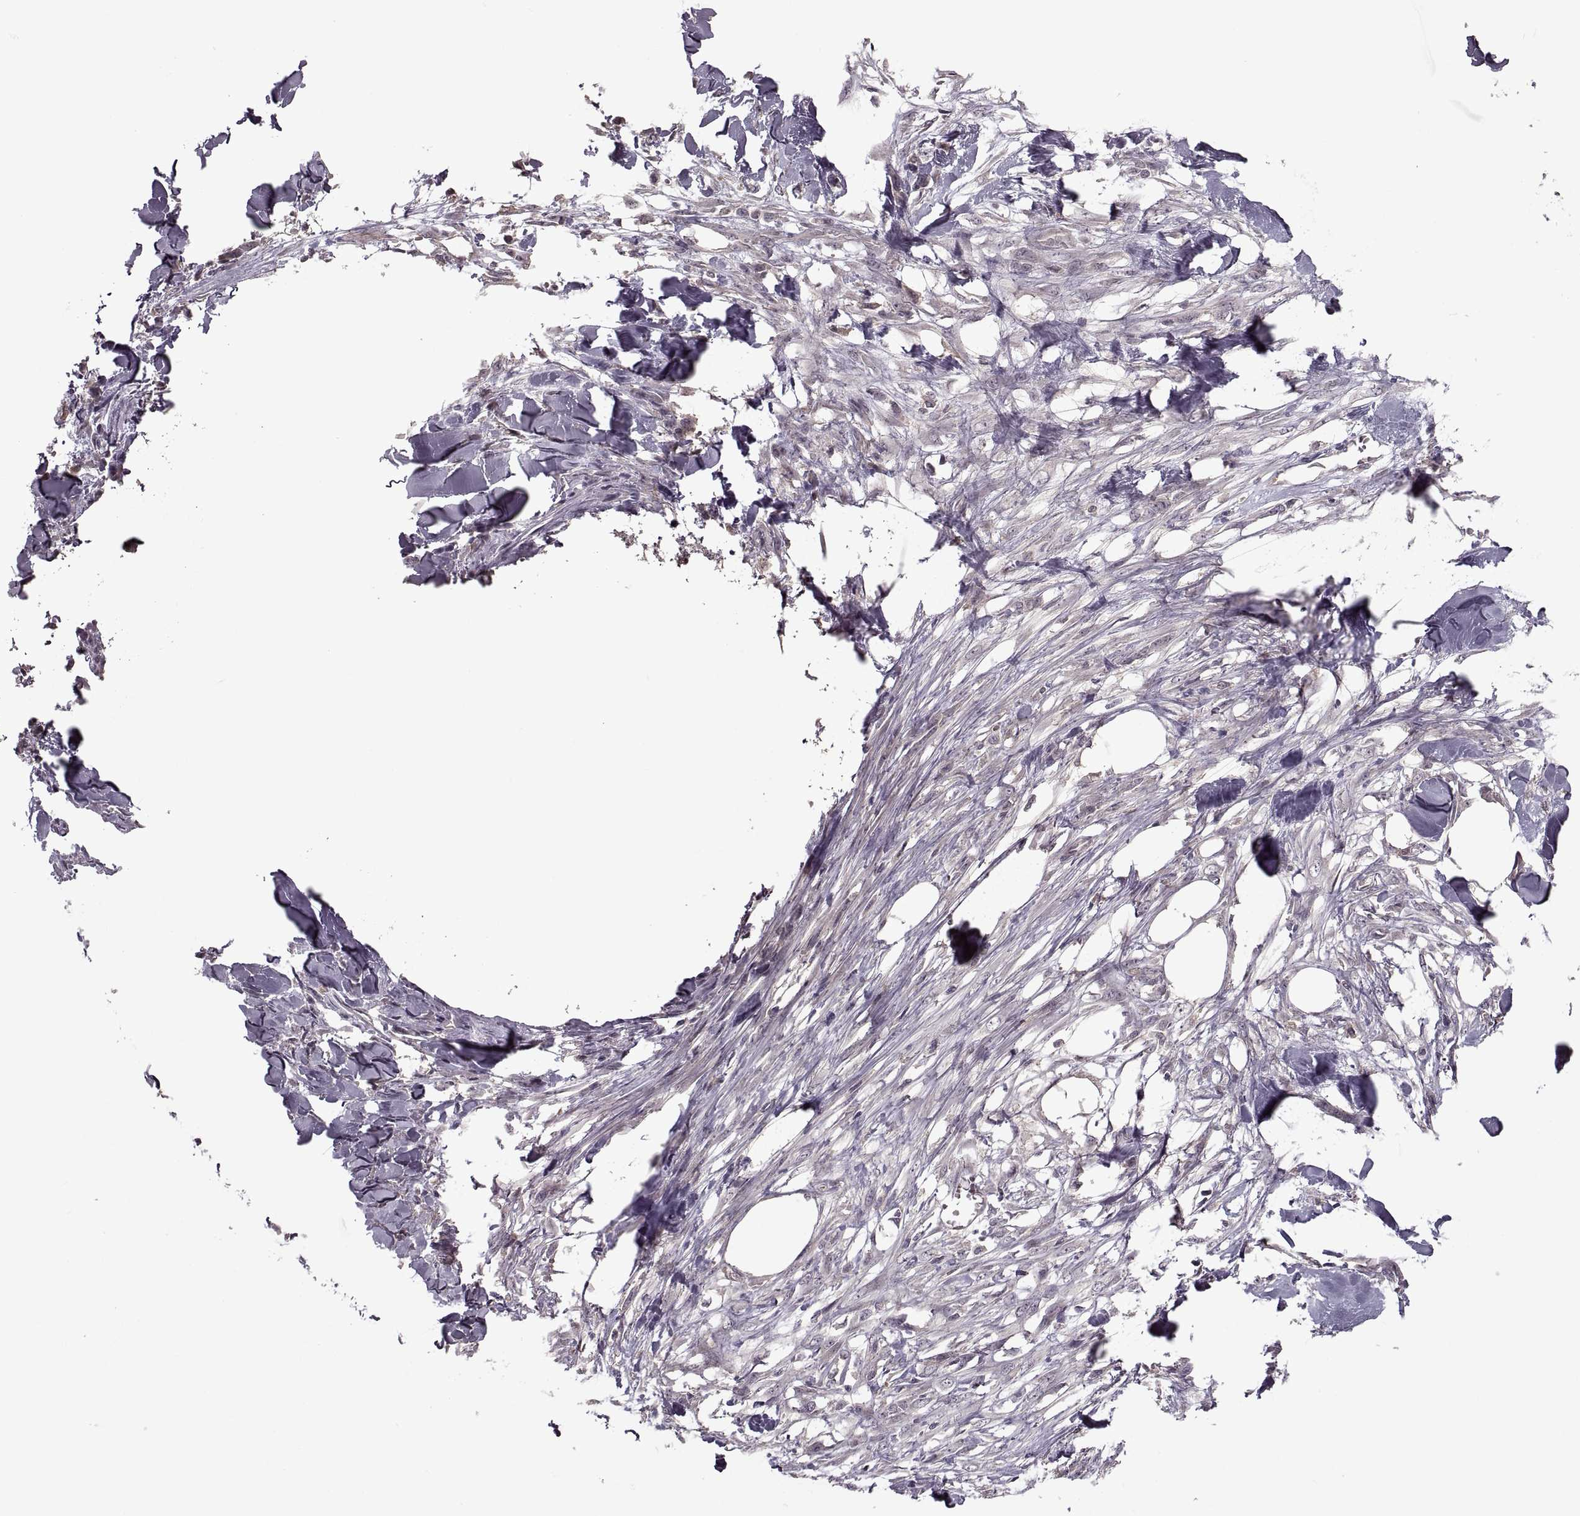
{"staining": {"intensity": "negative", "quantity": "none", "location": "none"}, "tissue": "skin cancer", "cell_type": "Tumor cells", "image_type": "cancer", "snomed": [{"axis": "morphology", "description": "Squamous cell carcinoma, NOS"}, {"axis": "topography", "description": "Skin"}], "caption": "DAB (3,3'-diaminobenzidine) immunohistochemical staining of skin cancer (squamous cell carcinoma) displays no significant positivity in tumor cells.", "gene": "PIERCE1", "patient": {"sex": "female", "age": 59}}